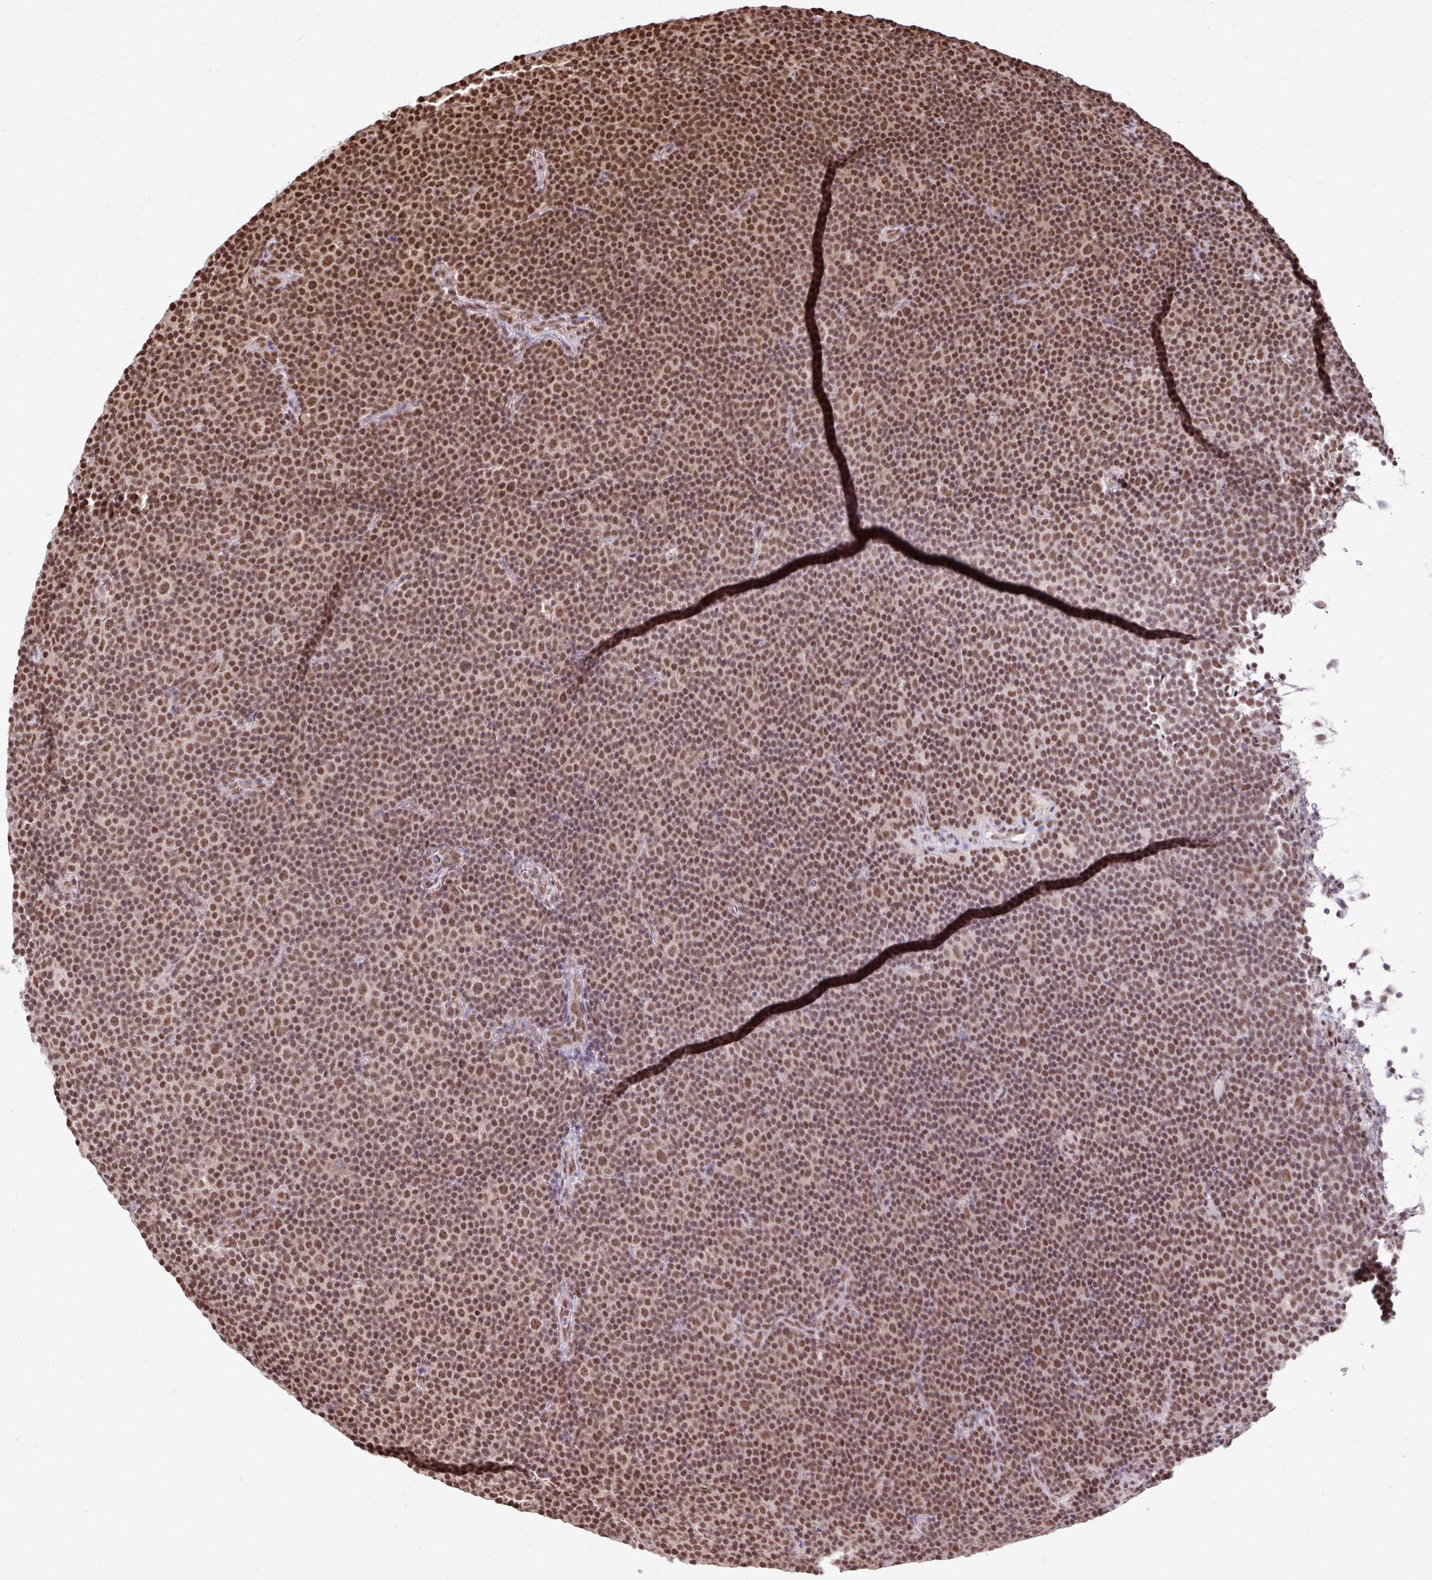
{"staining": {"intensity": "moderate", "quantity": ">75%", "location": "nuclear"}, "tissue": "lymphoma", "cell_type": "Tumor cells", "image_type": "cancer", "snomed": [{"axis": "morphology", "description": "Malignant lymphoma, non-Hodgkin's type, Low grade"}, {"axis": "topography", "description": "Lymph node"}], "caption": "DAB immunohistochemical staining of human lymphoma displays moderate nuclear protein staining in about >75% of tumor cells.", "gene": "ABCA9", "patient": {"sex": "female", "age": 67}}